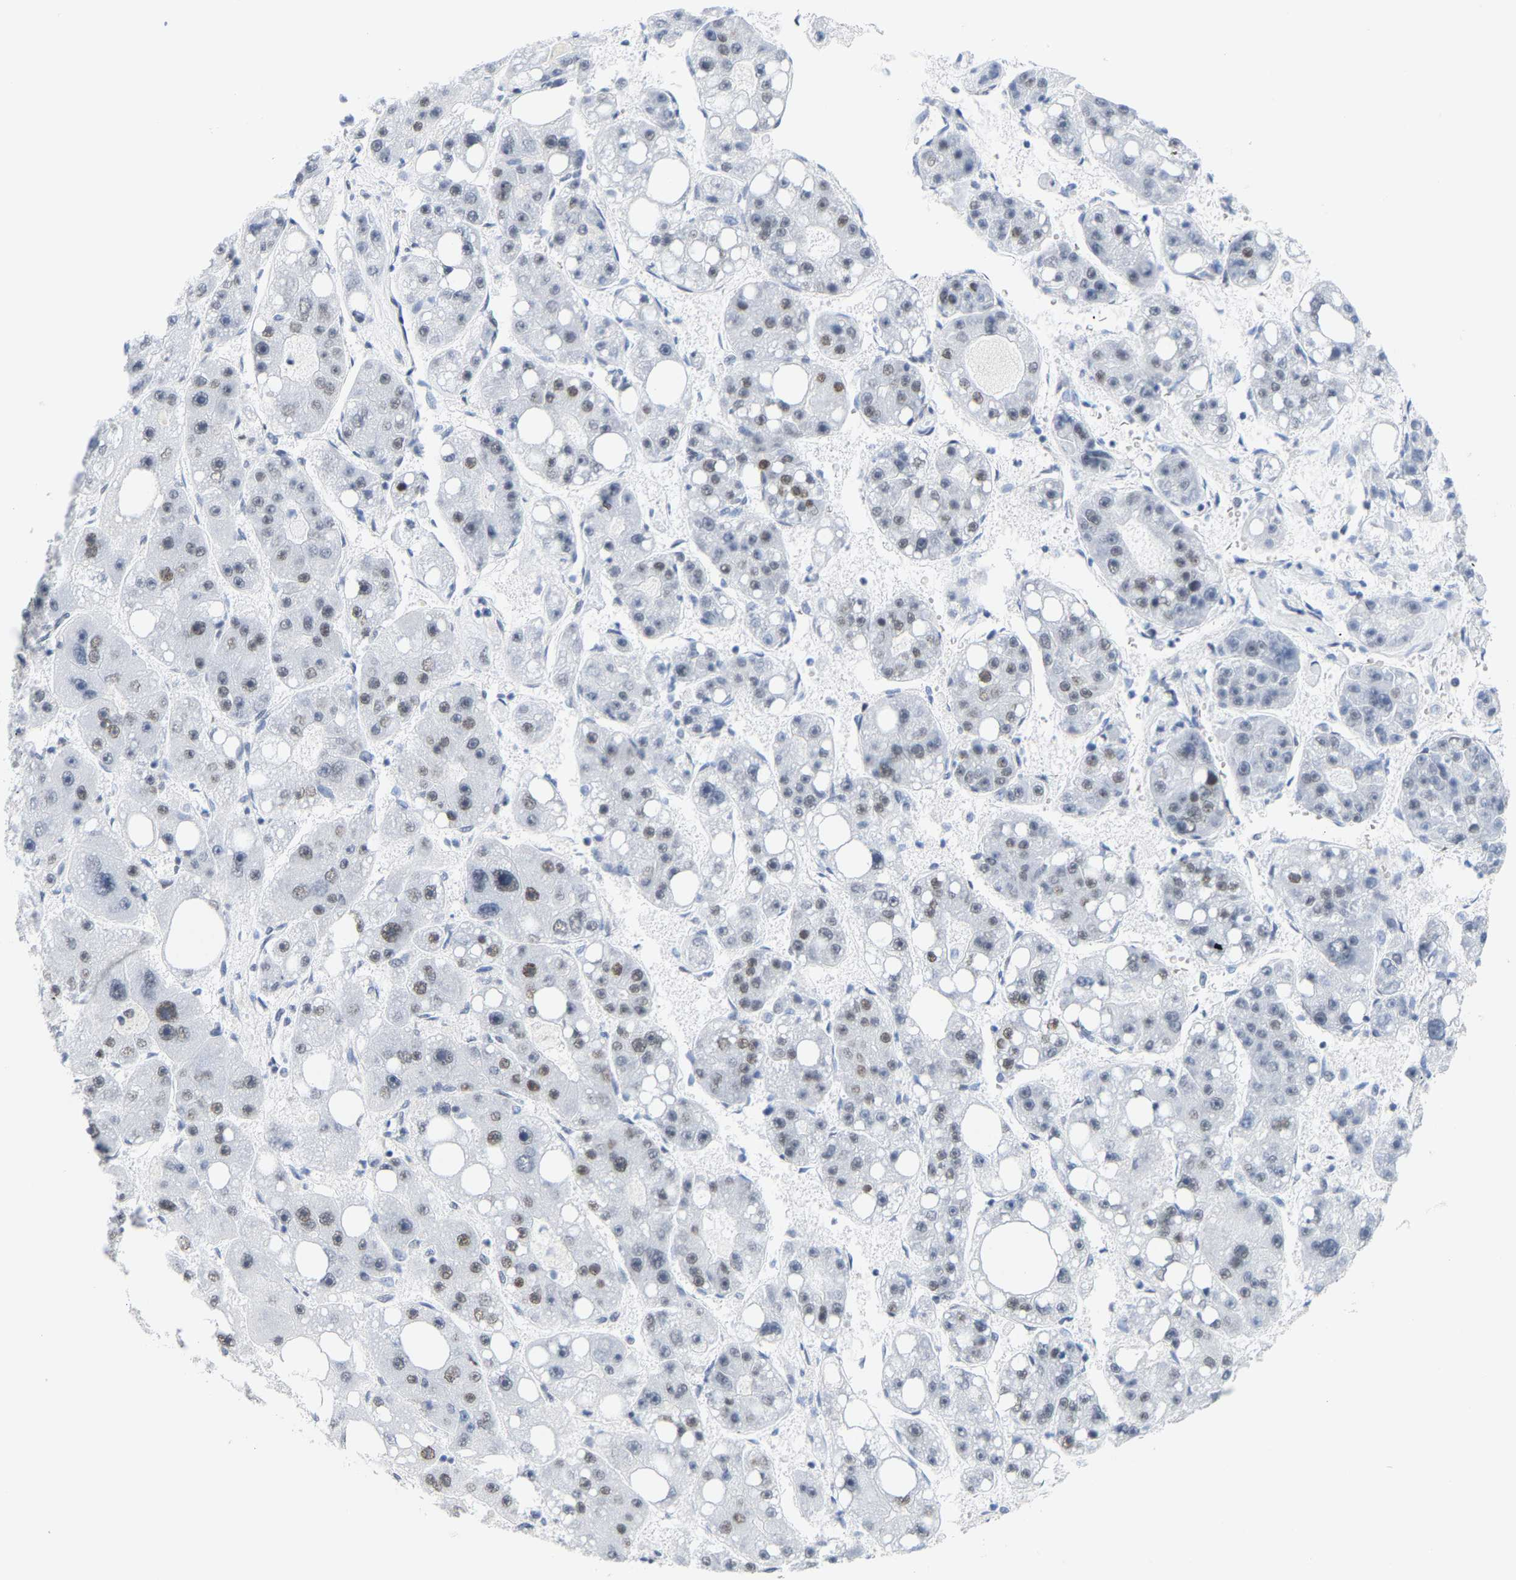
{"staining": {"intensity": "weak", "quantity": "25%-75%", "location": "nuclear"}, "tissue": "liver cancer", "cell_type": "Tumor cells", "image_type": "cancer", "snomed": [{"axis": "morphology", "description": "Carcinoma, Hepatocellular, NOS"}, {"axis": "topography", "description": "Liver"}], "caption": "This image reveals immunohistochemistry staining of hepatocellular carcinoma (liver), with low weak nuclear expression in approximately 25%-75% of tumor cells.", "gene": "FAM180A", "patient": {"sex": "female", "age": 61}}